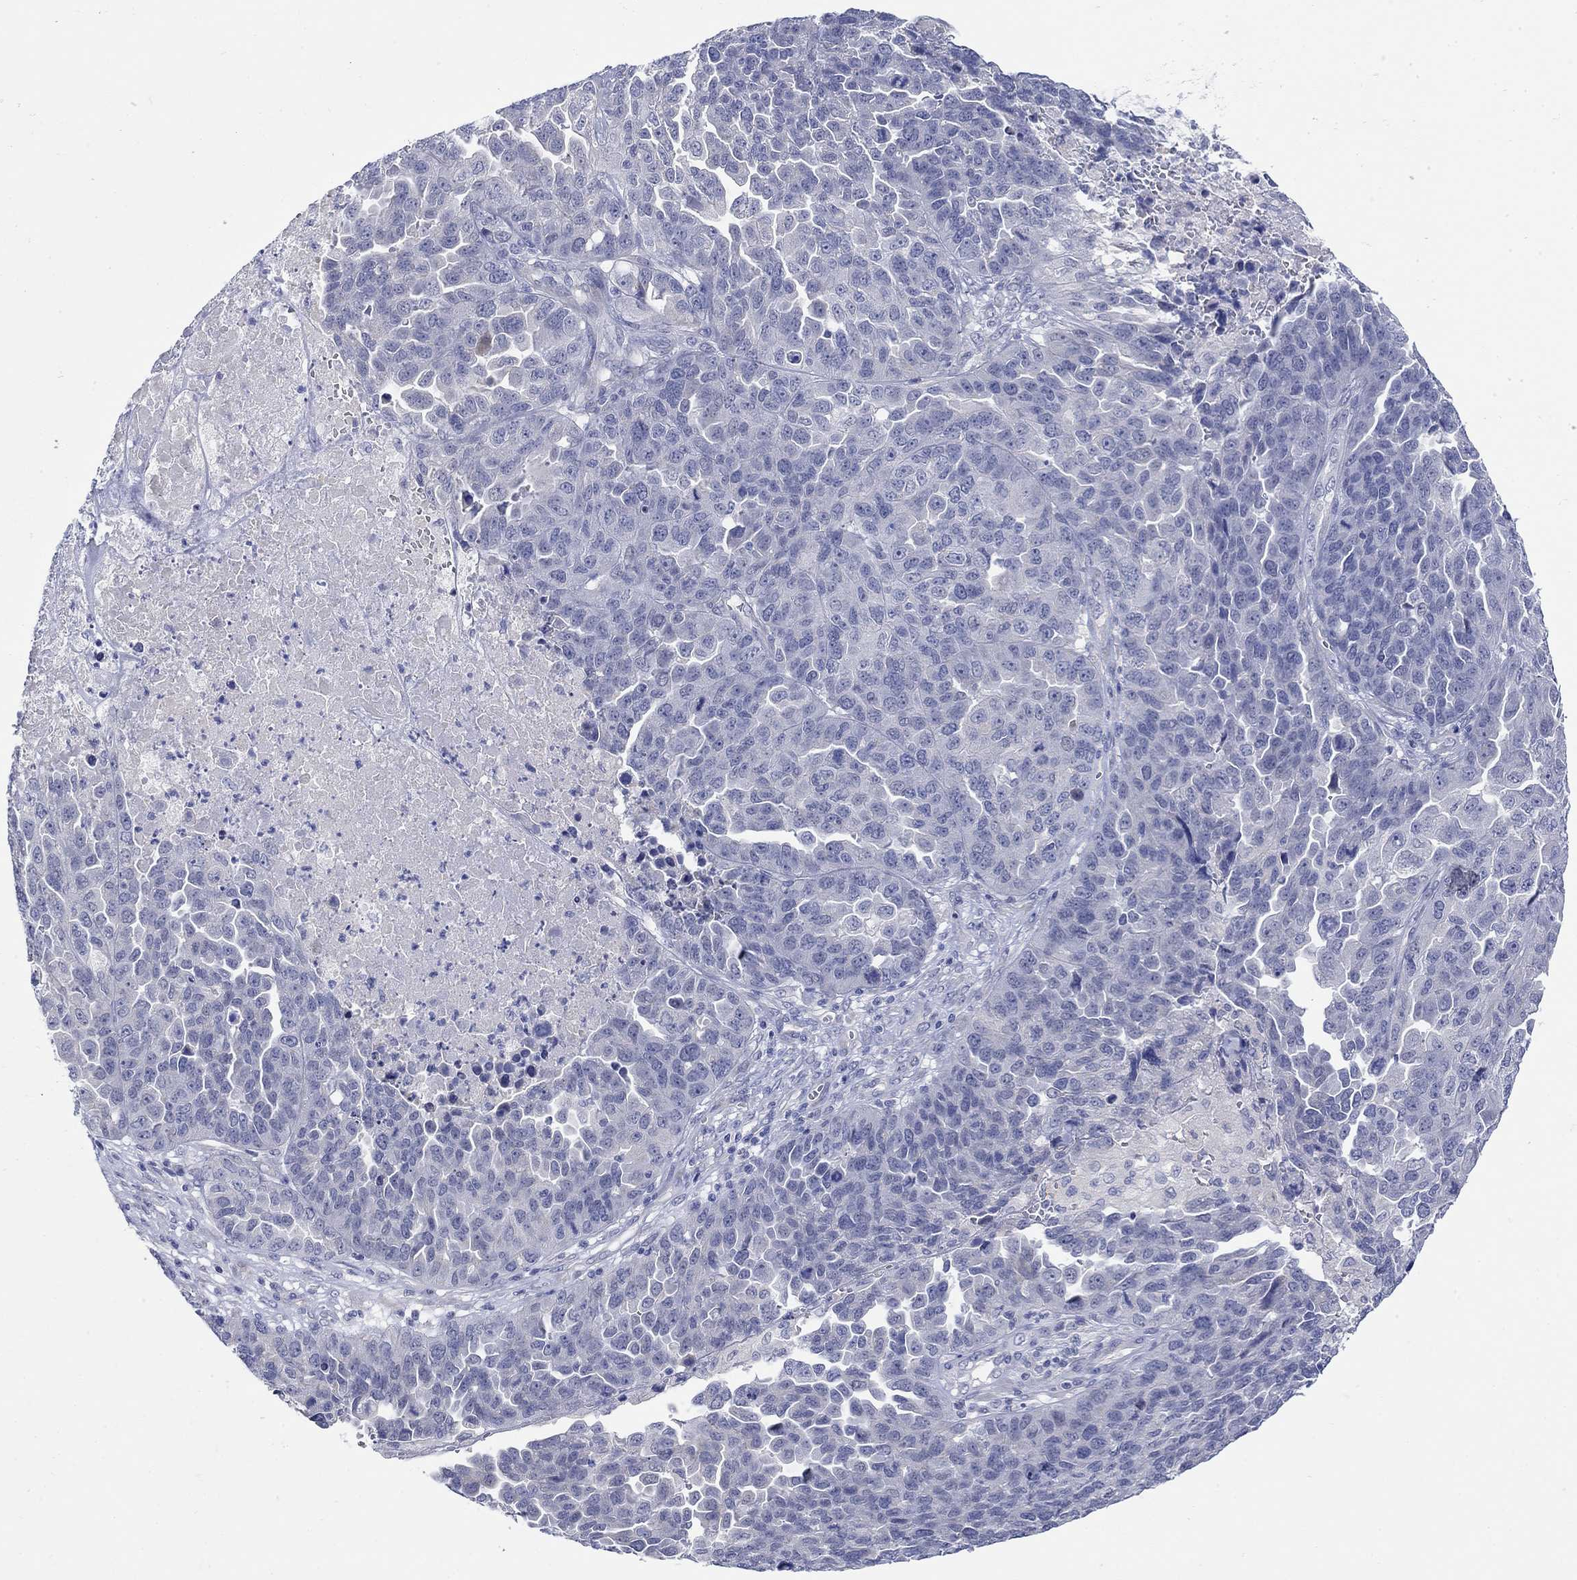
{"staining": {"intensity": "negative", "quantity": "none", "location": "none"}, "tissue": "ovarian cancer", "cell_type": "Tumor cells", "image_type": "cancer", "snomed": [{"axis": "morphology", "description": "Cystadenocarcinoma, serous, NOS"}, {"axis": "topography", "description": "Ovary"}], "caption": "DAB immunohistochemical staining of human ovarian cancer (serous cystadenocarcinoma) reveals no significant expression in tumor cells.", "gene": "KRT222", "patient": {"sex": "female", "age": 87}}